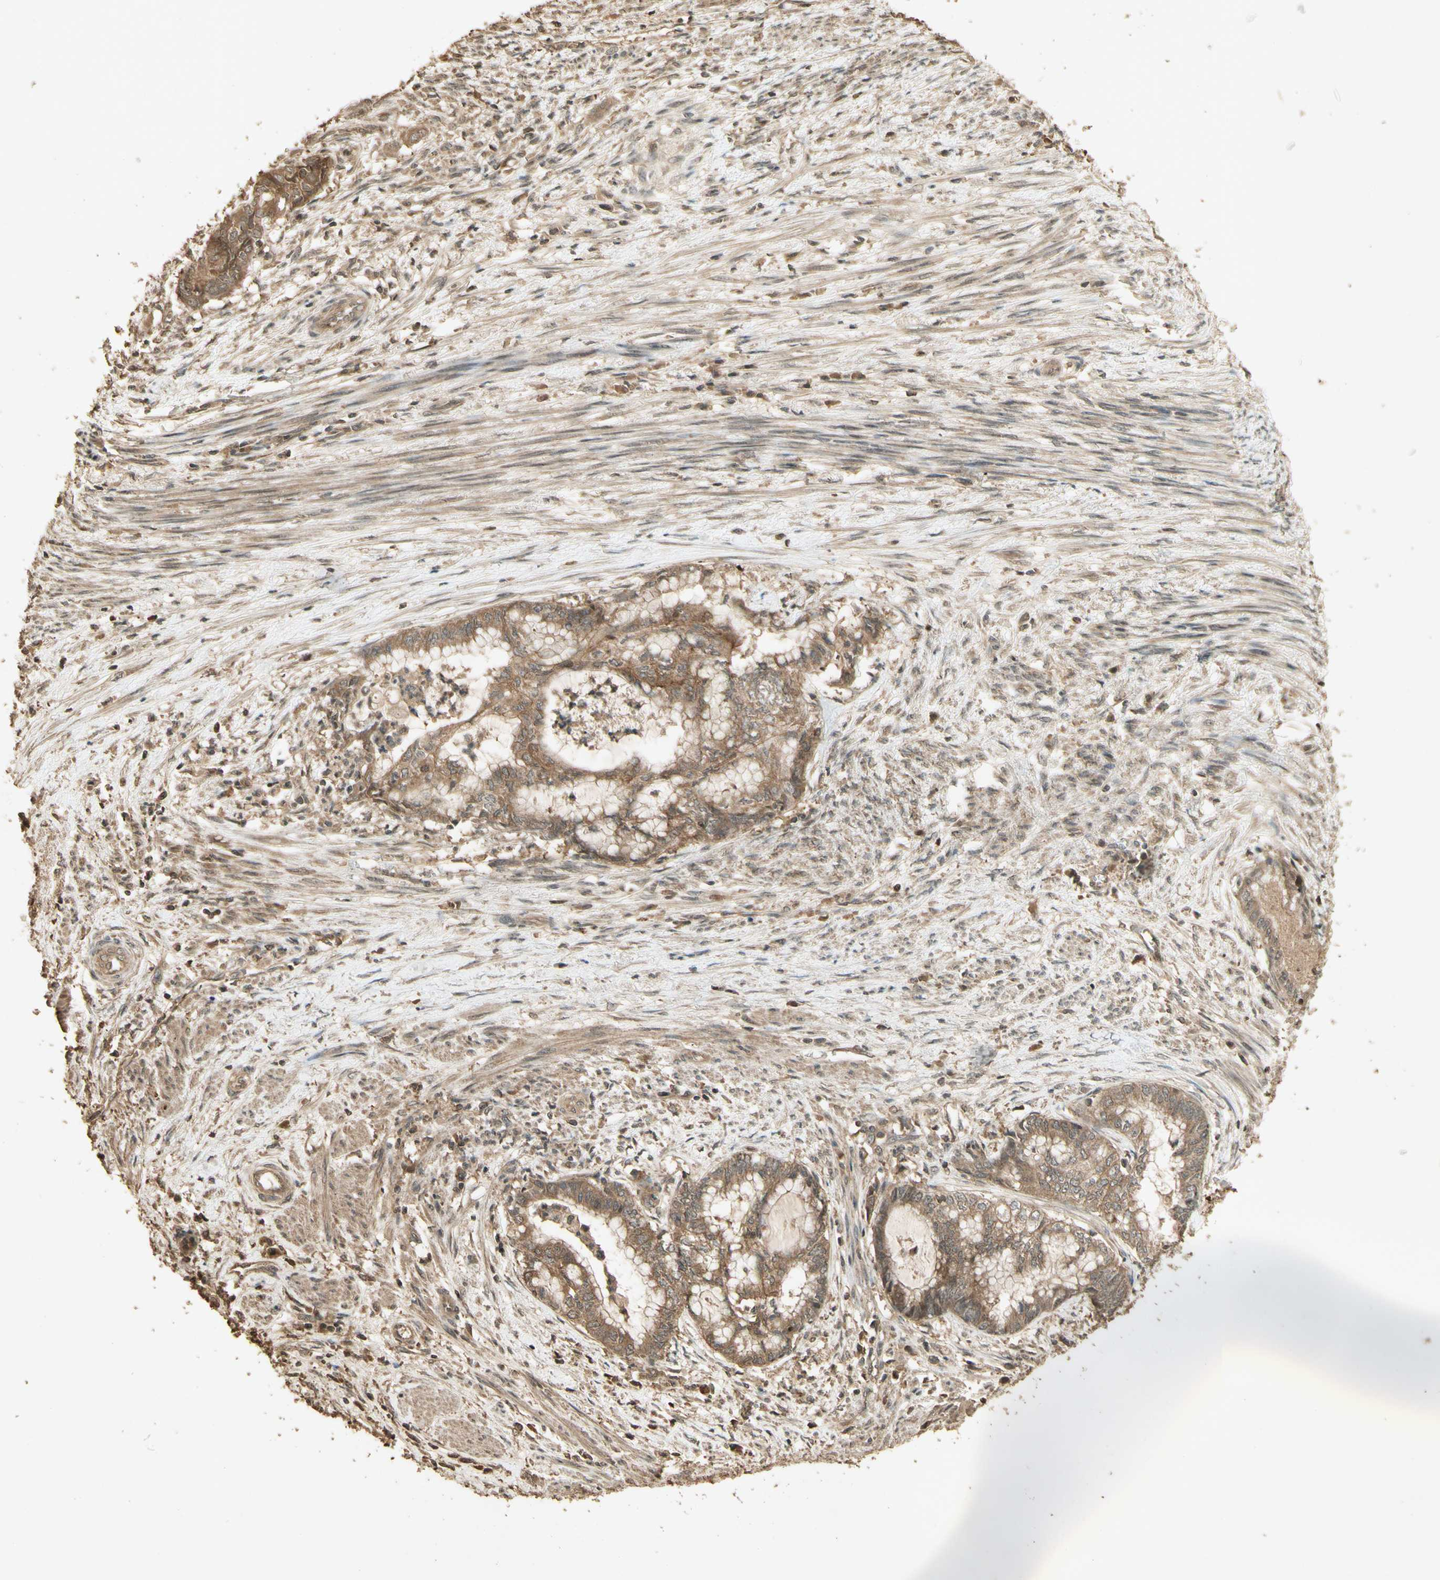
{"staining": {"intensity": "moderate", "quantity": ">75%", "location": "cytoplasmic/membranous"}, "tissue": "endometrial cancer", "cell_type": "Tumor cells", "image_type": "cancer", "snomed": [{"axis": "morphology", "description": "Necrosis, NOS"}, {"axis": "morphology", "description": "Adenocarcinoma, NOS"}, {"axis": "topography", "description": "Endometrium"}], "caption": "The micrograph reveals immunohistochemical staining of endometrial cancer. There is moderate cytoplasmic/membranous expression is seen in about >75% of tumor cells.", "gene": "SMAD9", "patient": {"sex": "female", "age": 79}}